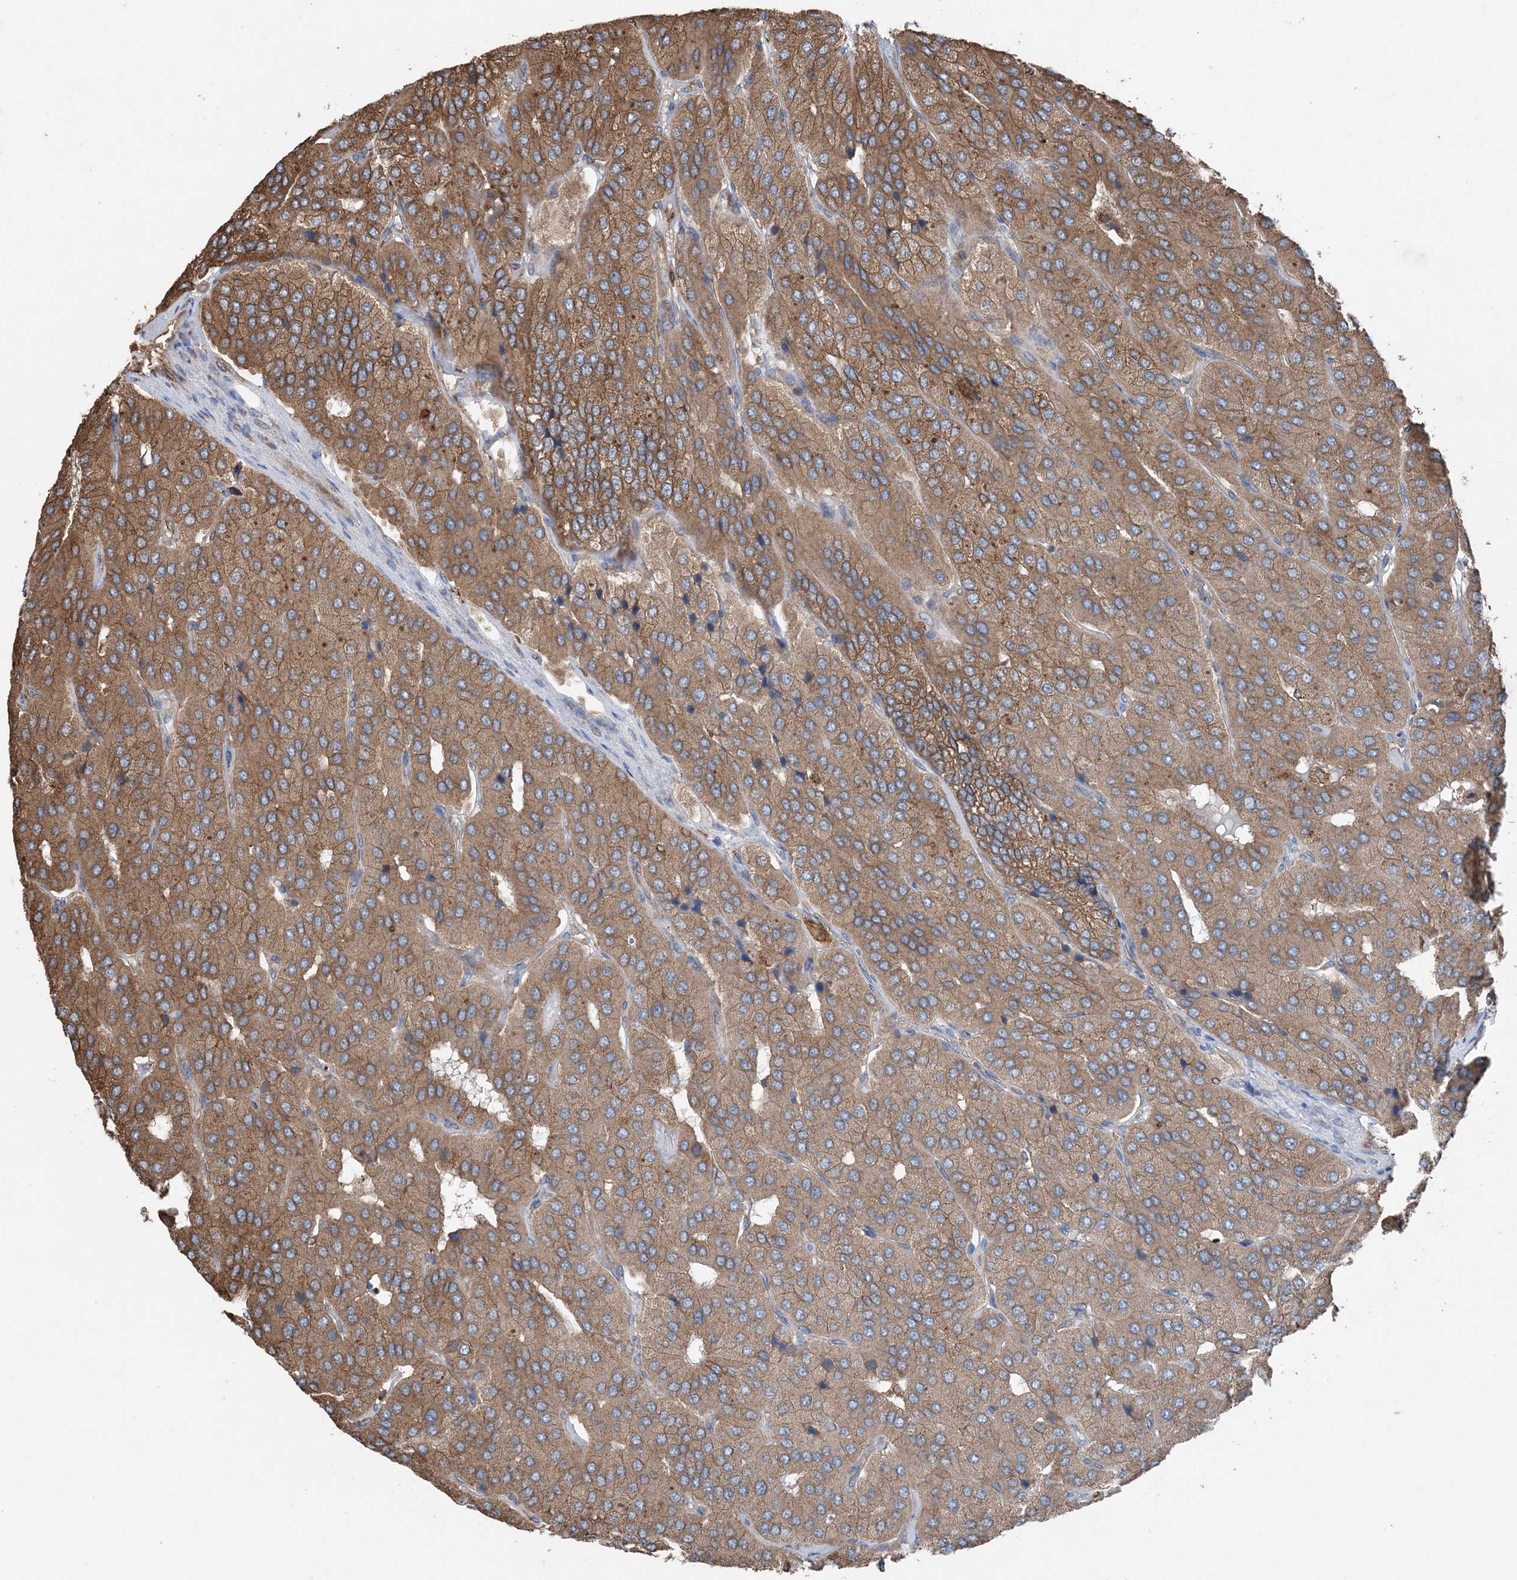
{"staining": {"intensity": "moderate", "quantity": ">75%", "location": "cytoplasmic/membranous"}, "tissue": "parathyroid gland", "cell_type": "Glandular cells", "image_type": "normal", "snomed": [{"axis": "morphology", "description": "Normal tissue, NOS"}, {"axis": "morphology", "description": "Adenoma, NOS"}, {"axis": "topography", "description": "Parathyroid gland"}], "caption": "Immunohistochemical staining of benign human parathyroid gland exhibits >75% levels of moderate cytoplasmic/membranous protein expression in about >75% of glandular cells. (DAB = brown stain, brightfield microscopy at high magnification).", "gene": "PDIA6", "patient": {"sex": "female", "age": 86}}